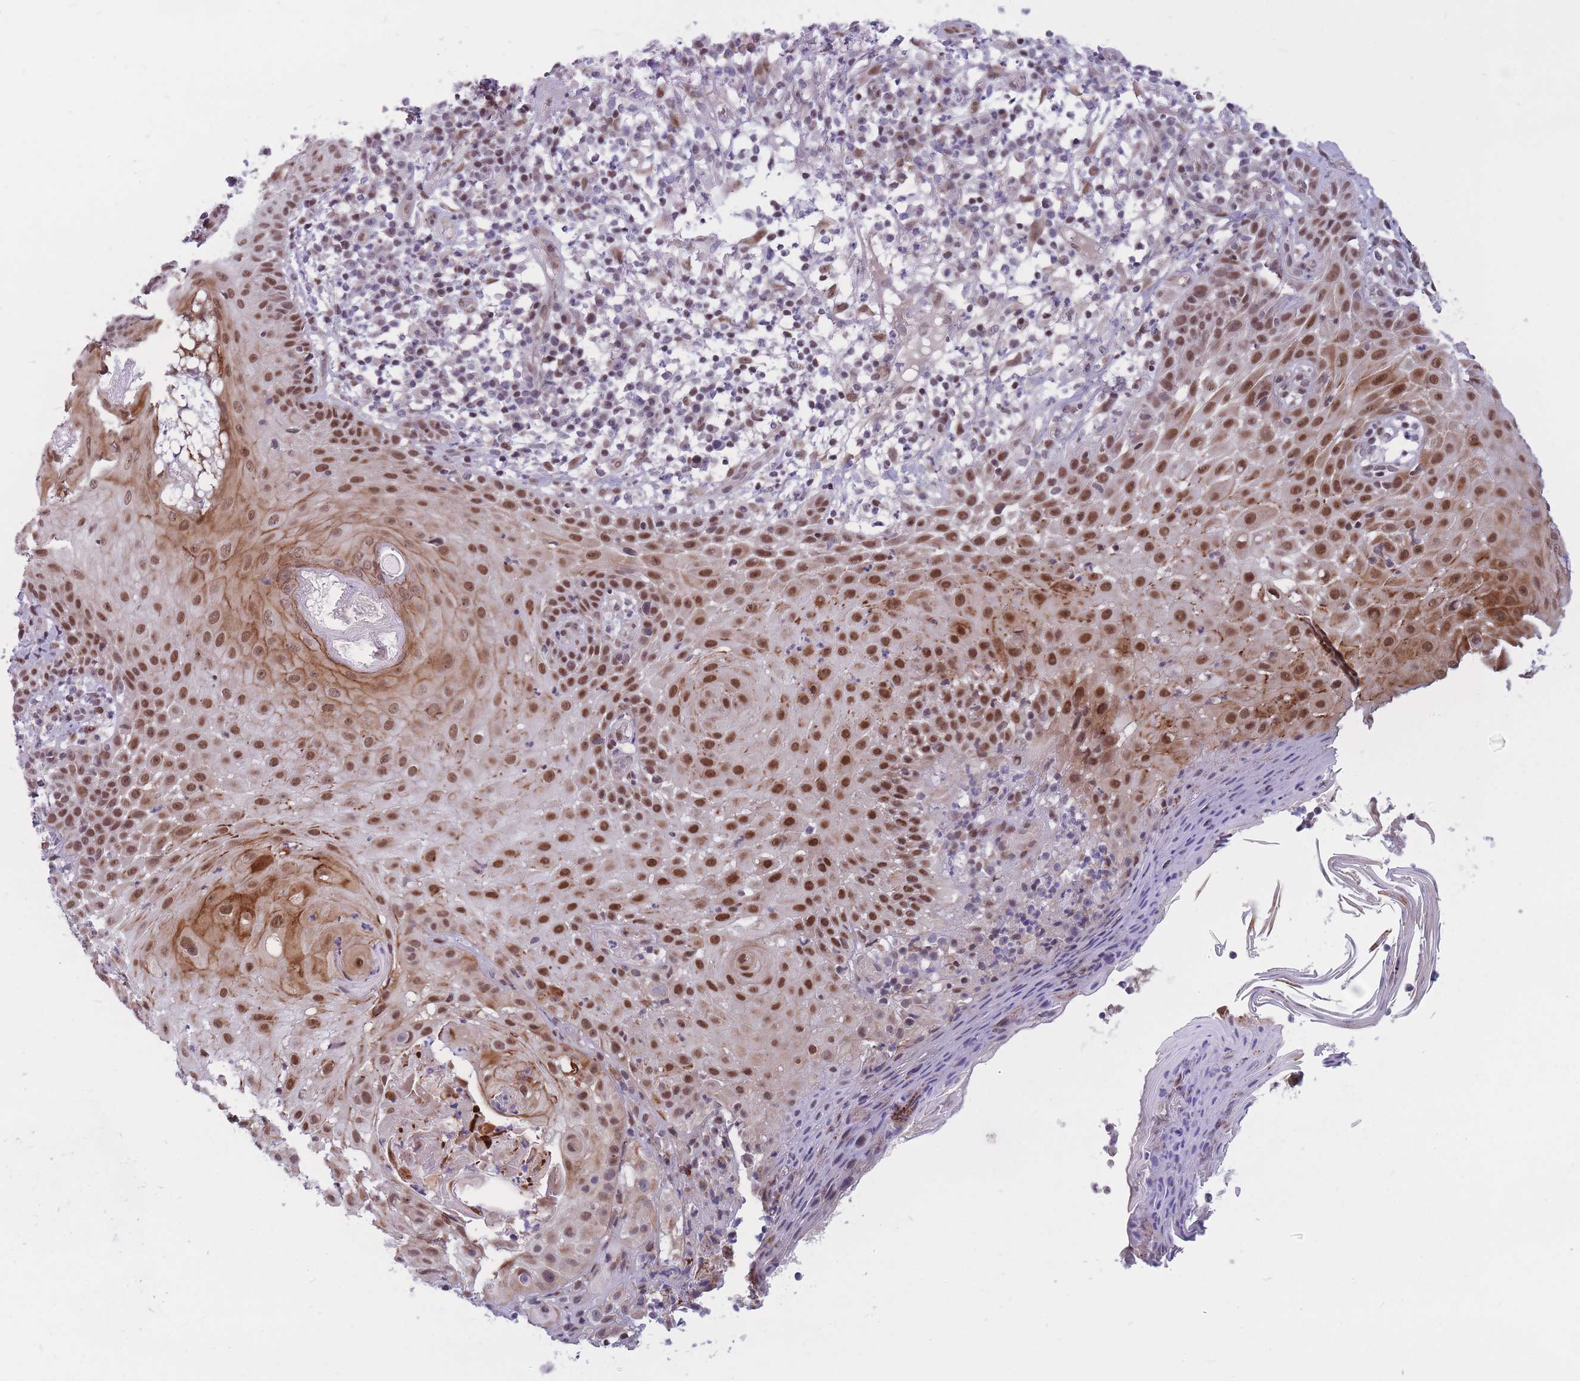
{"staining": {"intensity": "strong", "quantity": ">75%", "location": "cytoplasmic/membranous,nuclear"}, "tissue": "skin cancer", "cell_type": "Tumor cells", "image_type": "cancer", "snomed": [{"axis": "morphology", "description": "Normal tissue, NOS"}, {"axis": "morphology", "description": "Basal cell carcinoma"}, {"axis": "topography", "description": "Skin"}], "caption": "Tumor cells exhibit high levels of strong cytoplasmic/membranous and nuclear expression in approximately >75% of cells in human skin cancer. (DAB IHC with brightfield microscopy, high magnification).", "gene": "BCL9L", "patient": {"sex": "male", "age": 93}}